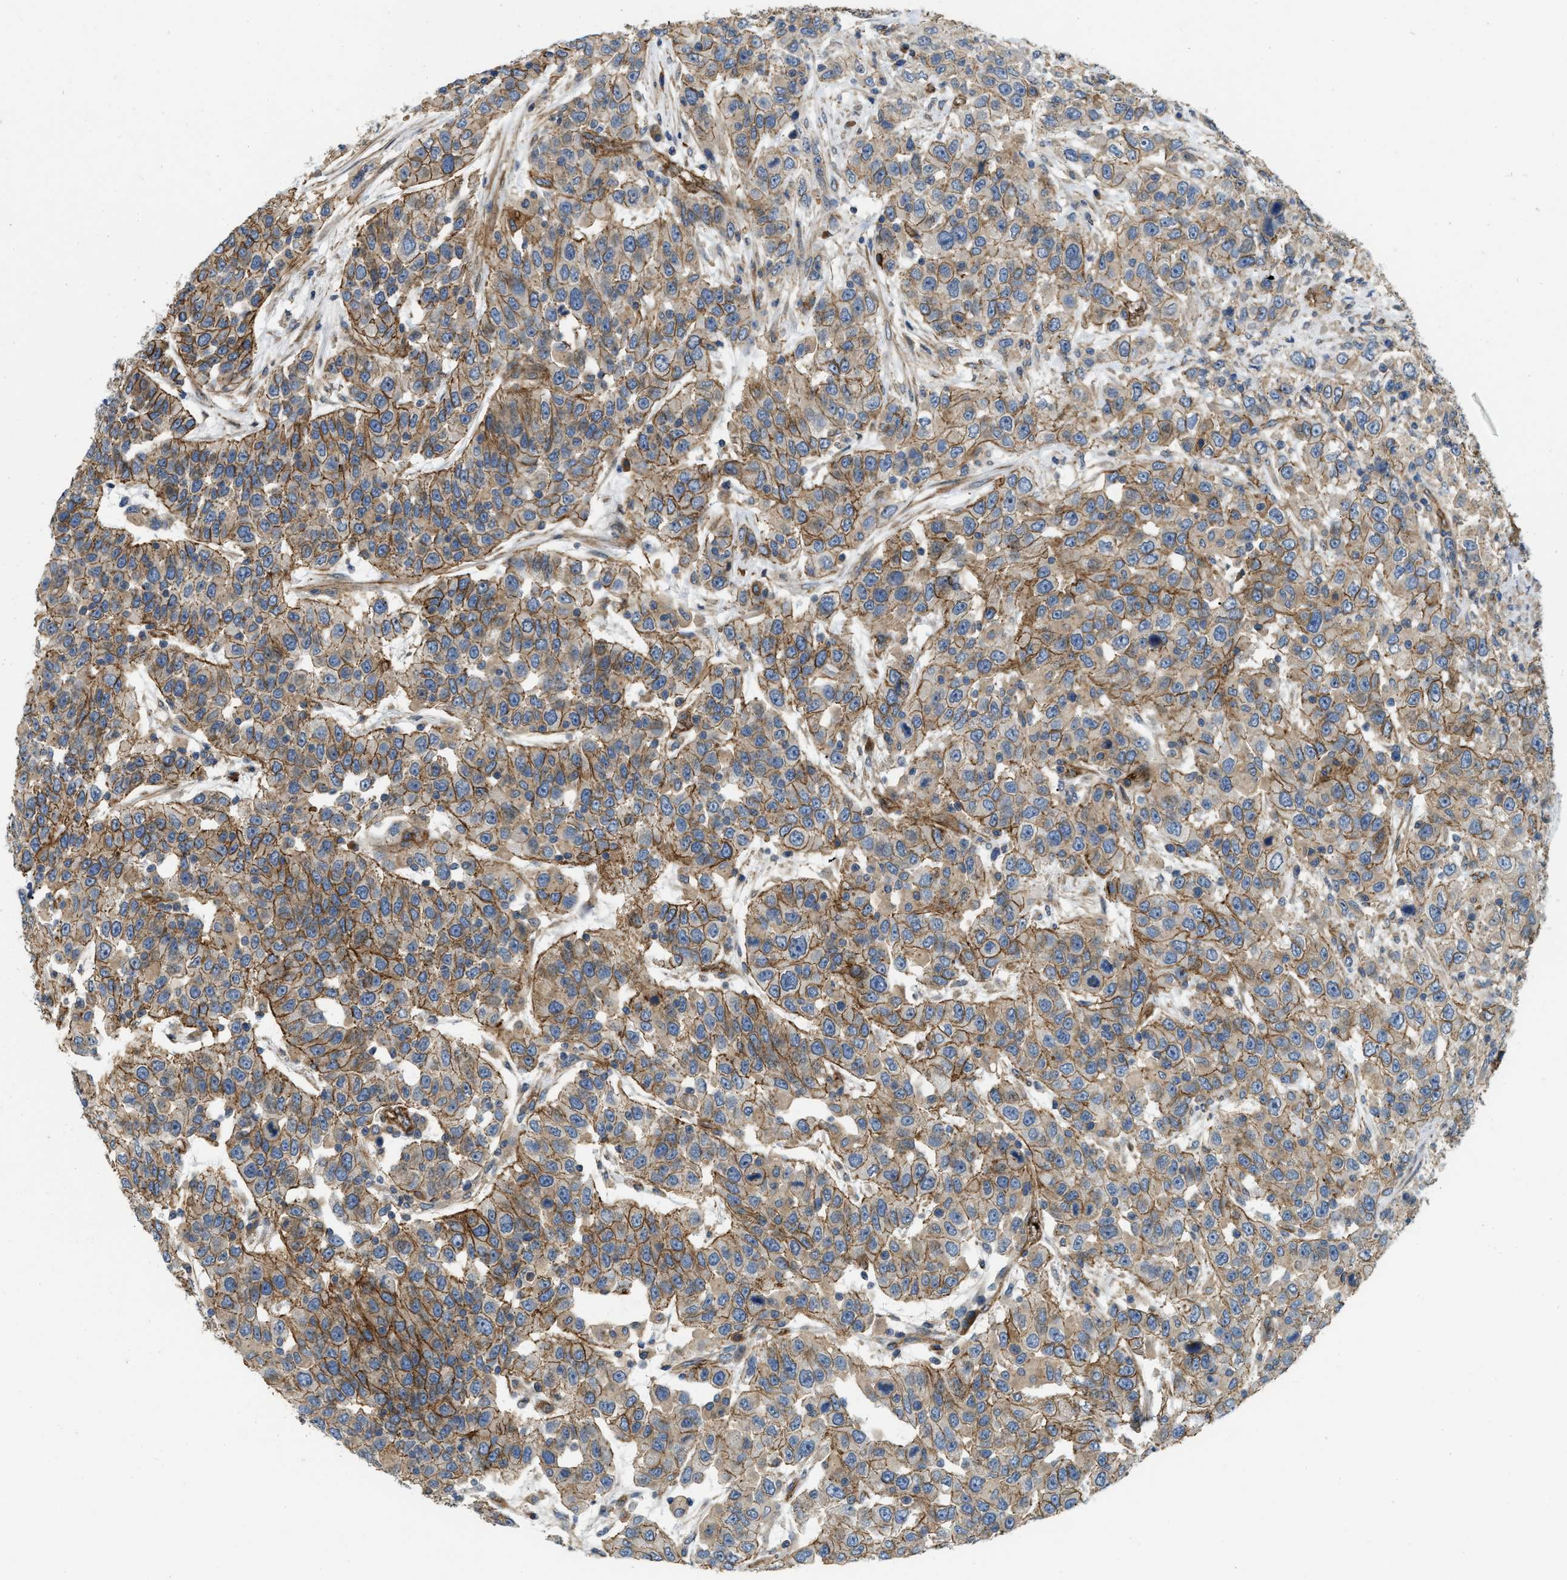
{"staining": {"intensity": "moderate", "quantity": ">75%", "location": "cytoplasmic/membranous"}, "tissue": "urothelial cancer", "cell_type": "Tumor cells", "image_type": "cancer", "snomed": [{"axis": "morphology", "description": "Urothelial carcinoma, High grade"}, {"axis": "topography", "description": "Urinary bladder"}], "caption": "Moderate cytoplasmic/membranous expression for a protein is identified in approximately >75% of tumor cells of high-grade urothelial carcinoma using immunohistochemistry (IHC).", "gene": "ERC1", "patient": {"sex": "female", "age": 80}}